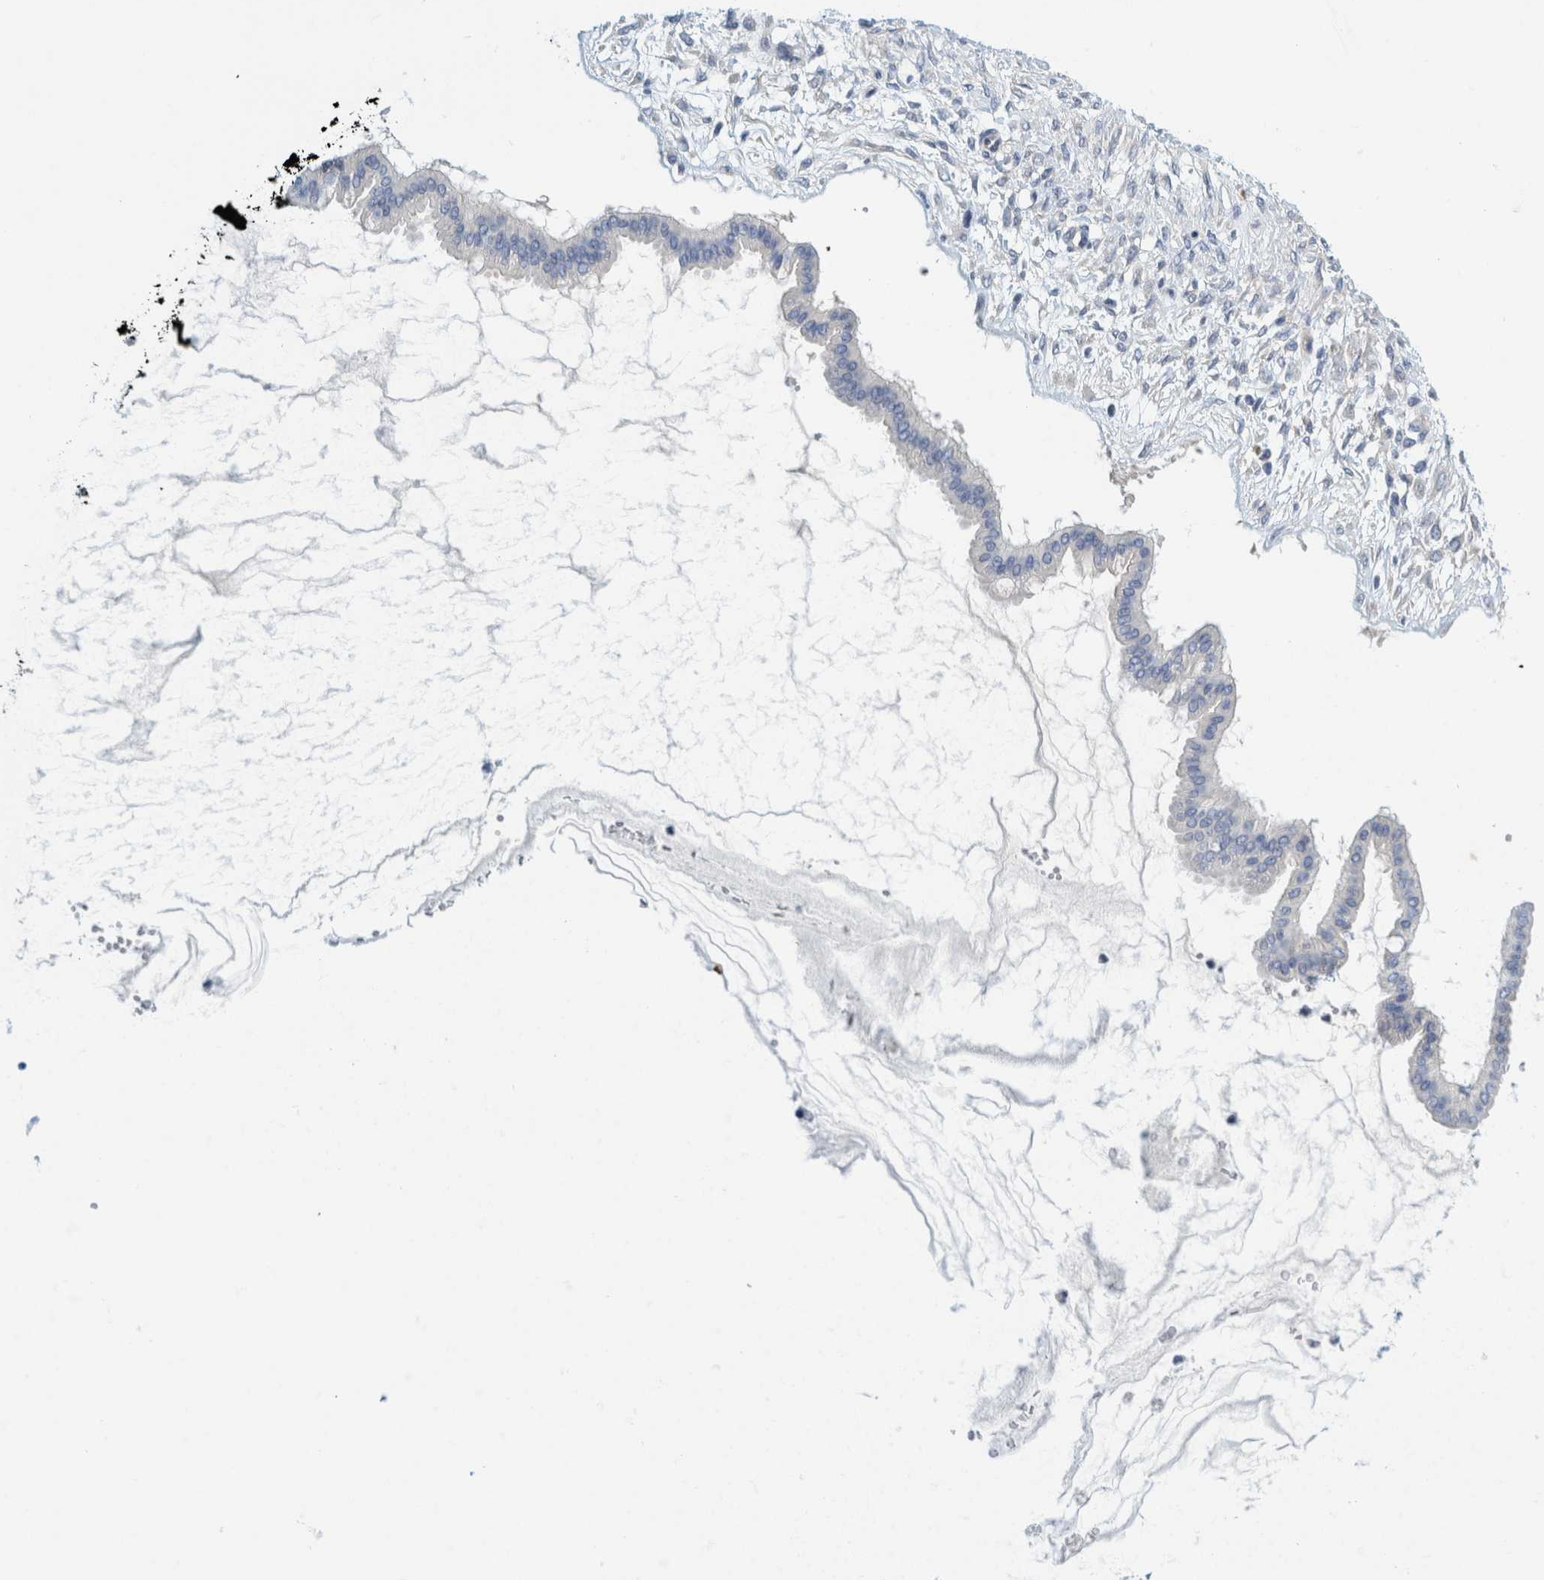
{"staining": {"intensity": "negative", "quantity": "none", "location": "none"}, "tissue": "ovarian cancer", "cell_type": "Tumor cells", "image_type": "cancer", "snomed": [{"axis": "morphology", "description": "Cystadenocarcinoma, mucinous, NOS"}, {"axis": "topography", "description": "Ovary"}], "caption": "A photomicrograph of ovarian cancer stained for a protein demonstrates no brown staining in tumor cells.", "gene": "ZNF324B", "patient": {"sex": "female", "age": 73}}